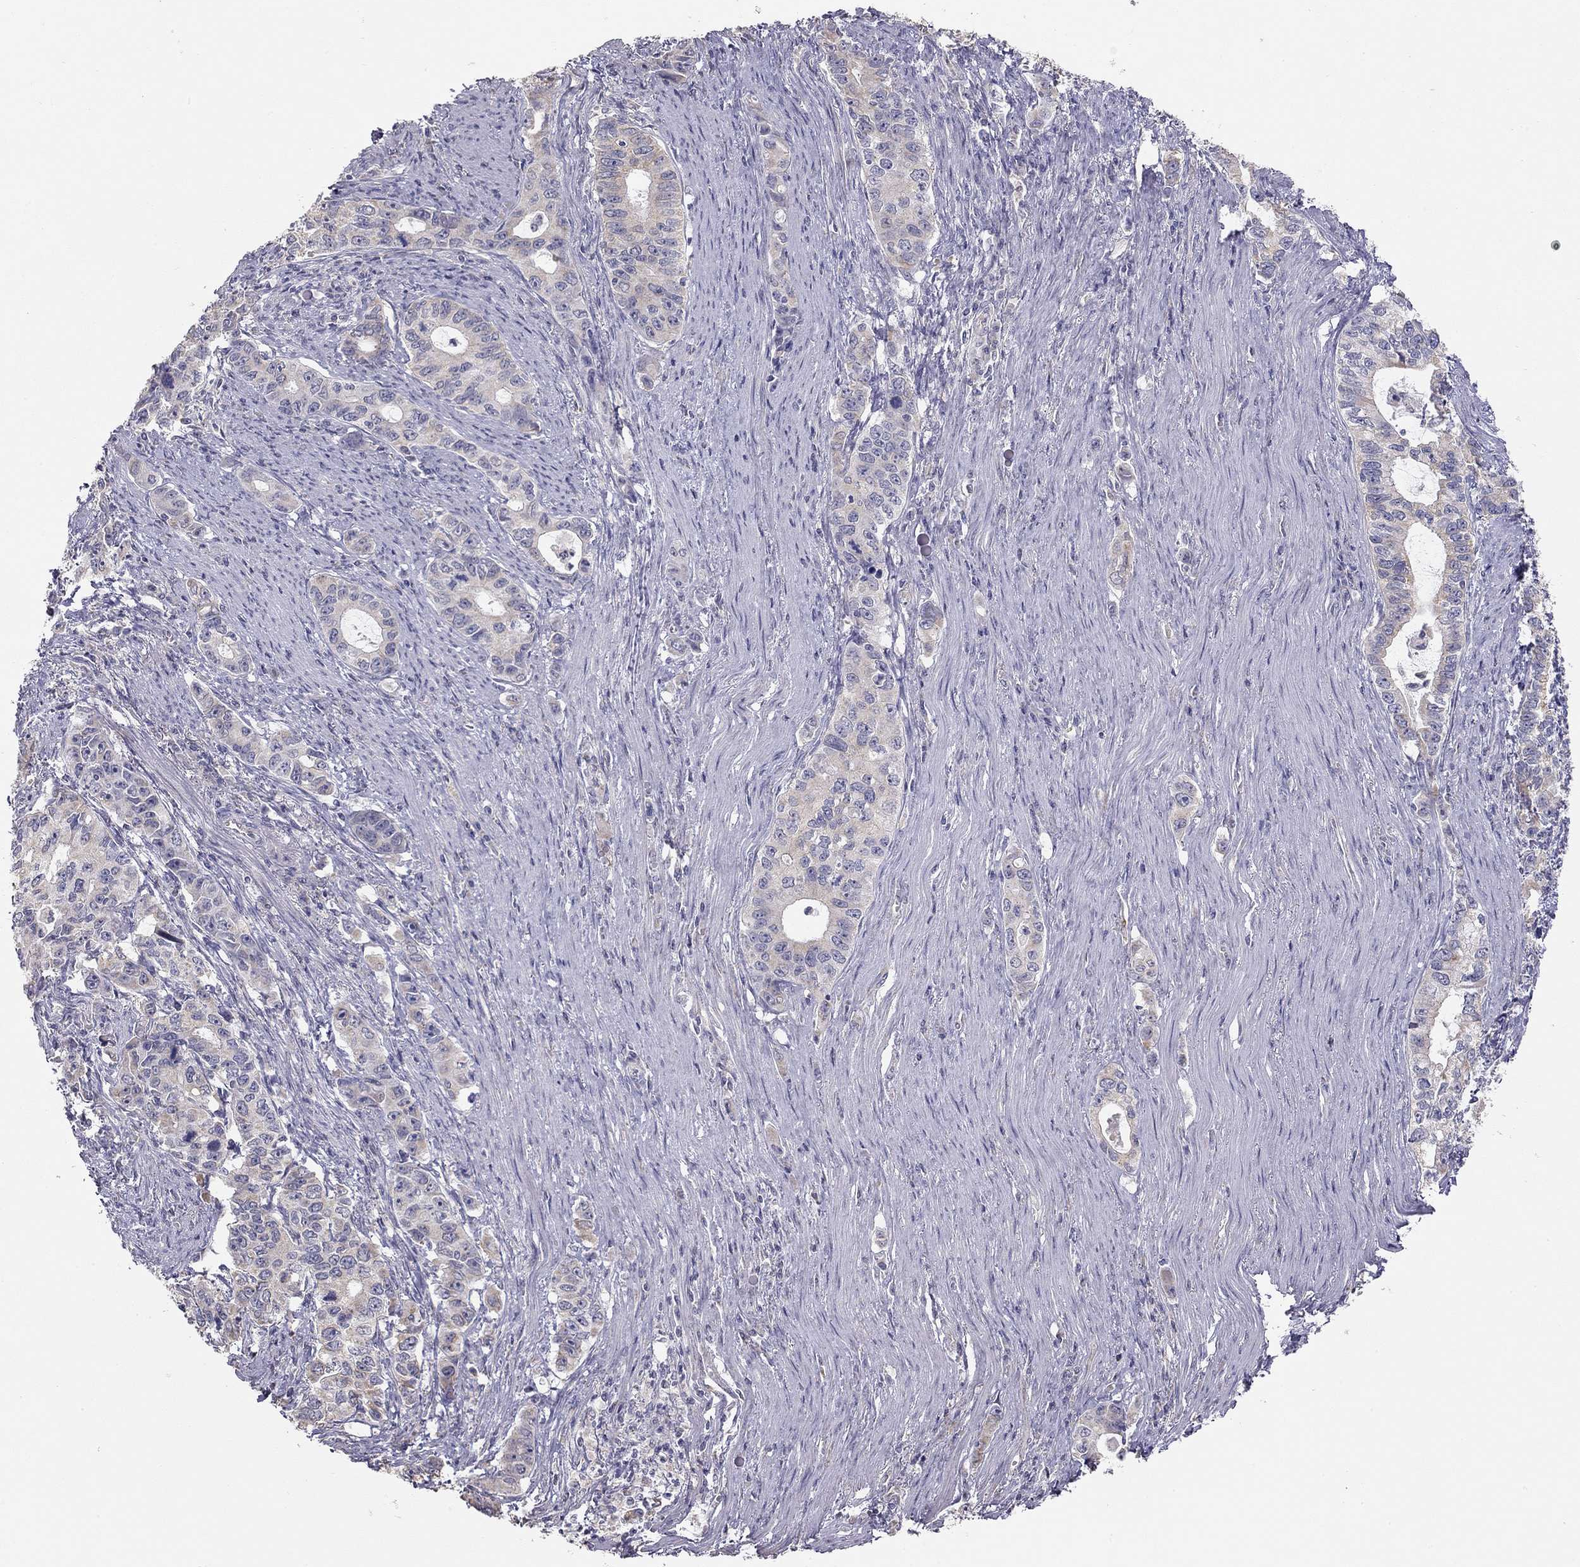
{"staining": {"intensity": "weak", "quantity": "<25%", "location": "cytoplasmic/membranous"}, "tissue": "stomach cancer", "cell_type": "Tumor cells", "image_type": "cancer", "snomed": [{"axis": "morphology", "description": "Adenocarcinoma, NOS"}, {"axis": "topography", "description": "Stomach, lower"}], "caption": "Image shows no significant protein positivity in tumor cells of stomach adenocarcinoma. Nuclei are stained in blue.", "gene": "LRIT3", "patient": {"sex": "female", "age": 72}}